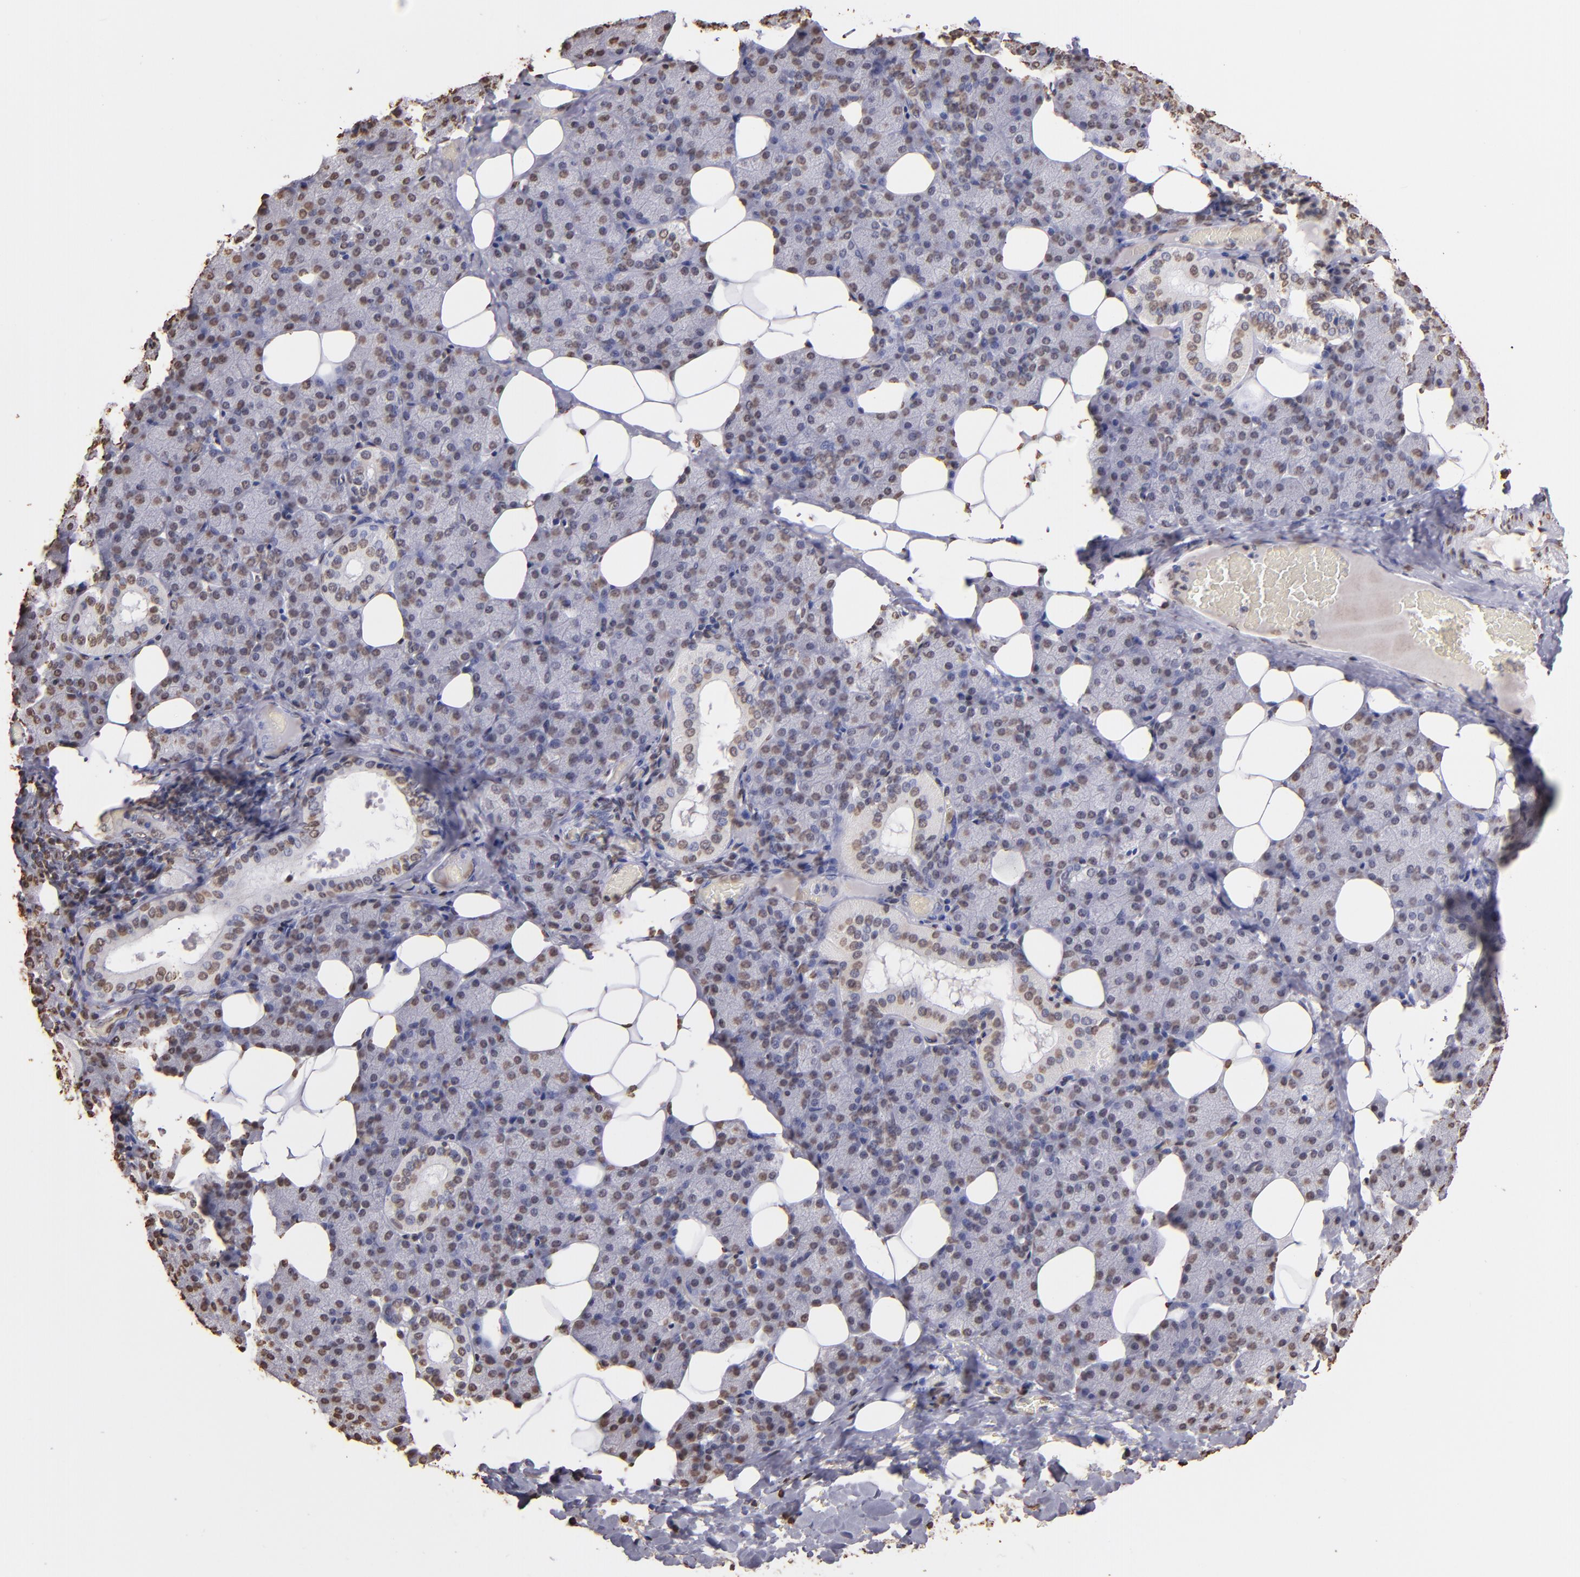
{"staining": {"intensity": "weak", "quantity": "25%-75%", "location": "nuclear"}, "tissue": "salivary gland", "cell_type": "Glandular cells", "image_type": "normal", "snomed": [{"axis": "morphology", "description": "Normal tissue, NOS"}, {"axis": "topography", "description": "Lymph node"}, {"axis": "topography", "description": "Salivary gland"}], "caption": "Glandular cells show low levels of weak nuclear expression in approximately 25%-75% of cells in normal salivary gland. (IHC, brightfield microscopy, high magnification).", "gene": "LBX1", "patient": {"sex": "male", "age": 8}}